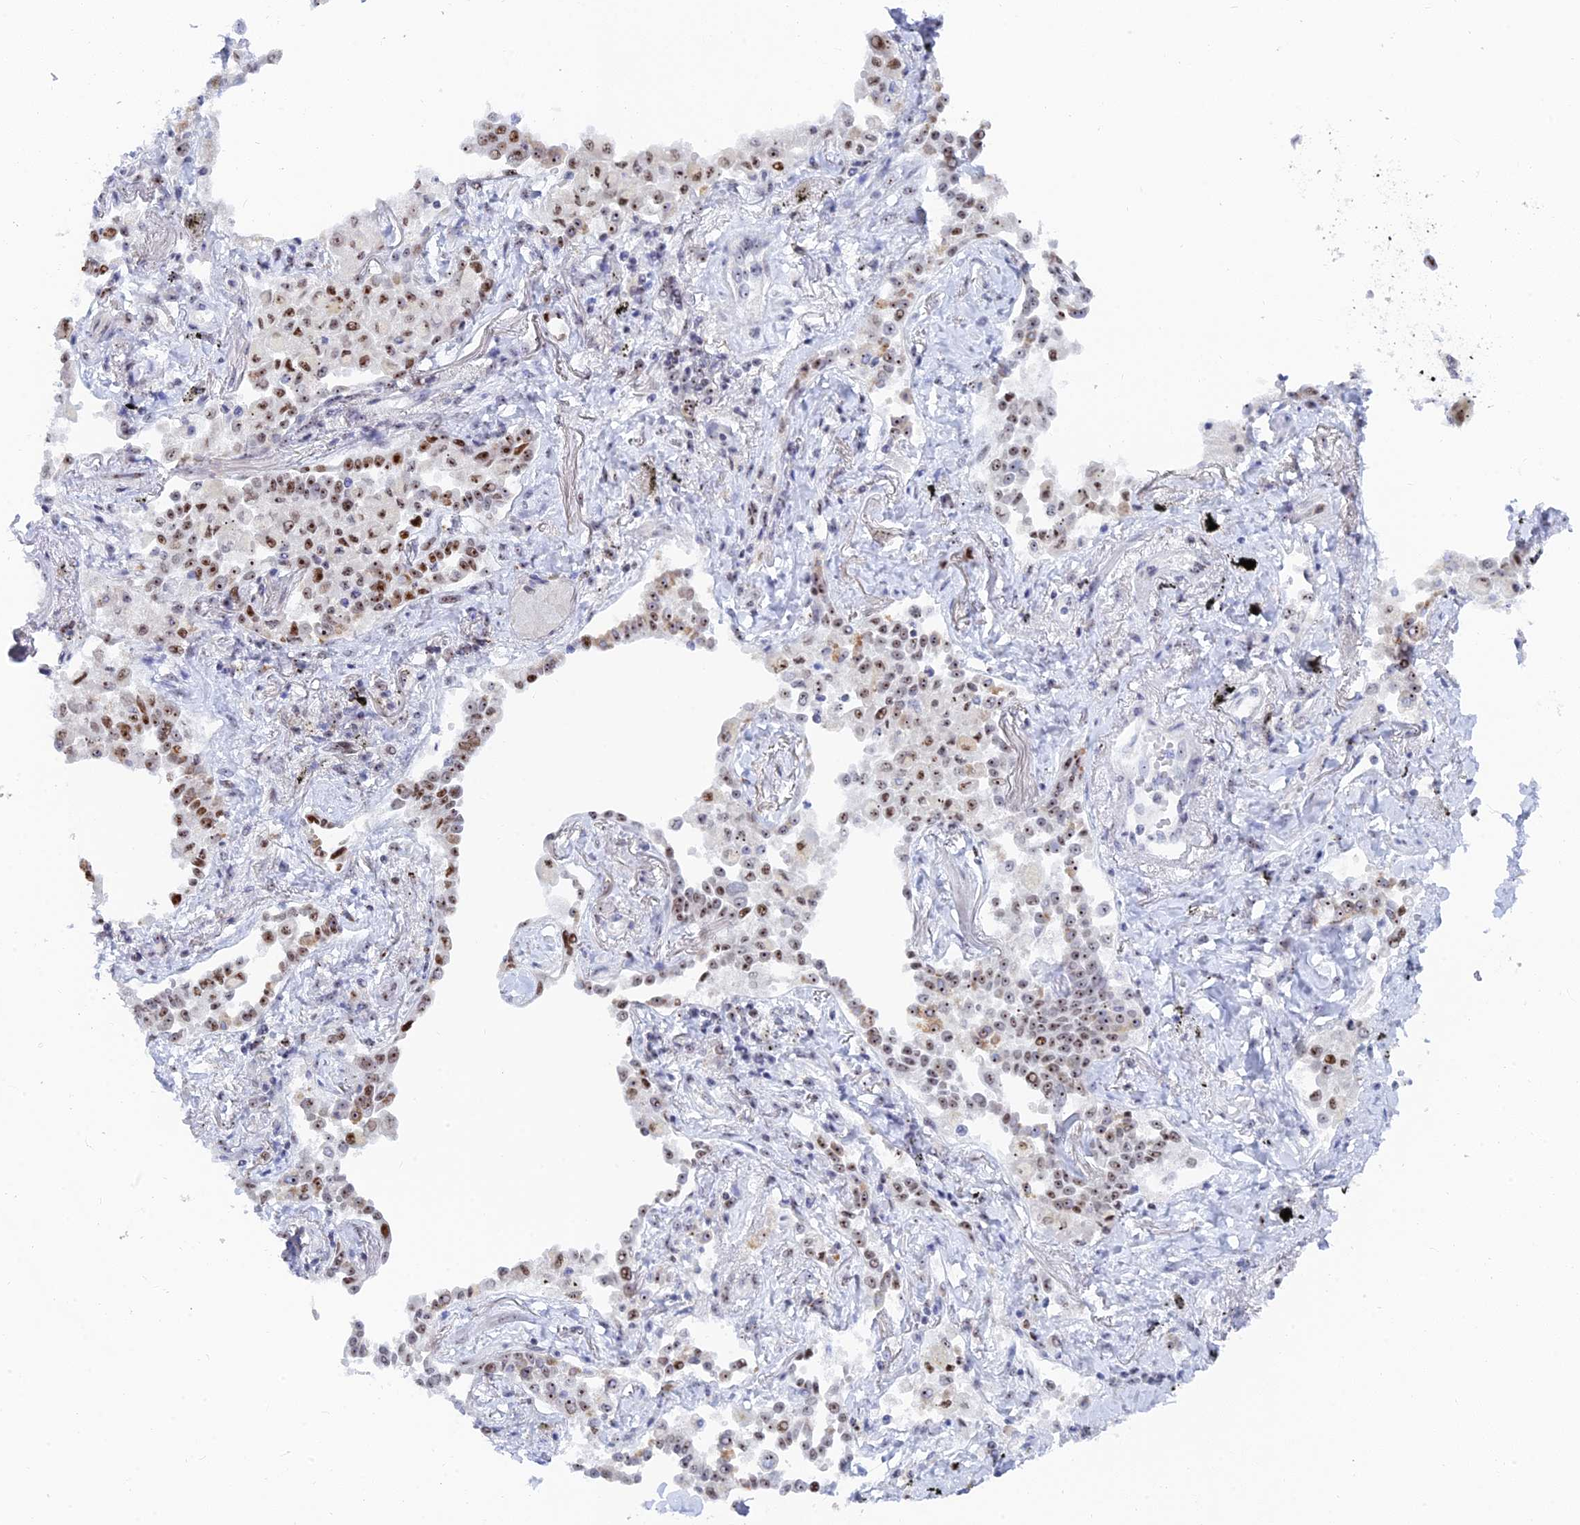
{"staining": {"intensity": "moderate", "quantity": ">75%", "location": "nuclear"}, "tissue": "lung cancer", "cell_type": "Tumor cells", "image_type": "cancer", "snomed": [{"axis": "morphology", "description": "Adenocarcinoma, NOS"}, {"axis": "topography", "description": "Lung"}], "caption": "About >75% of tumor cells in human lung cancer (adenocarcinoma) reveal moderate nuclear protein positivity as visualized by brown immunohistochemical staining.", "gene": "RSL1D1", "patient": {"sex": "male", "age": 67}}